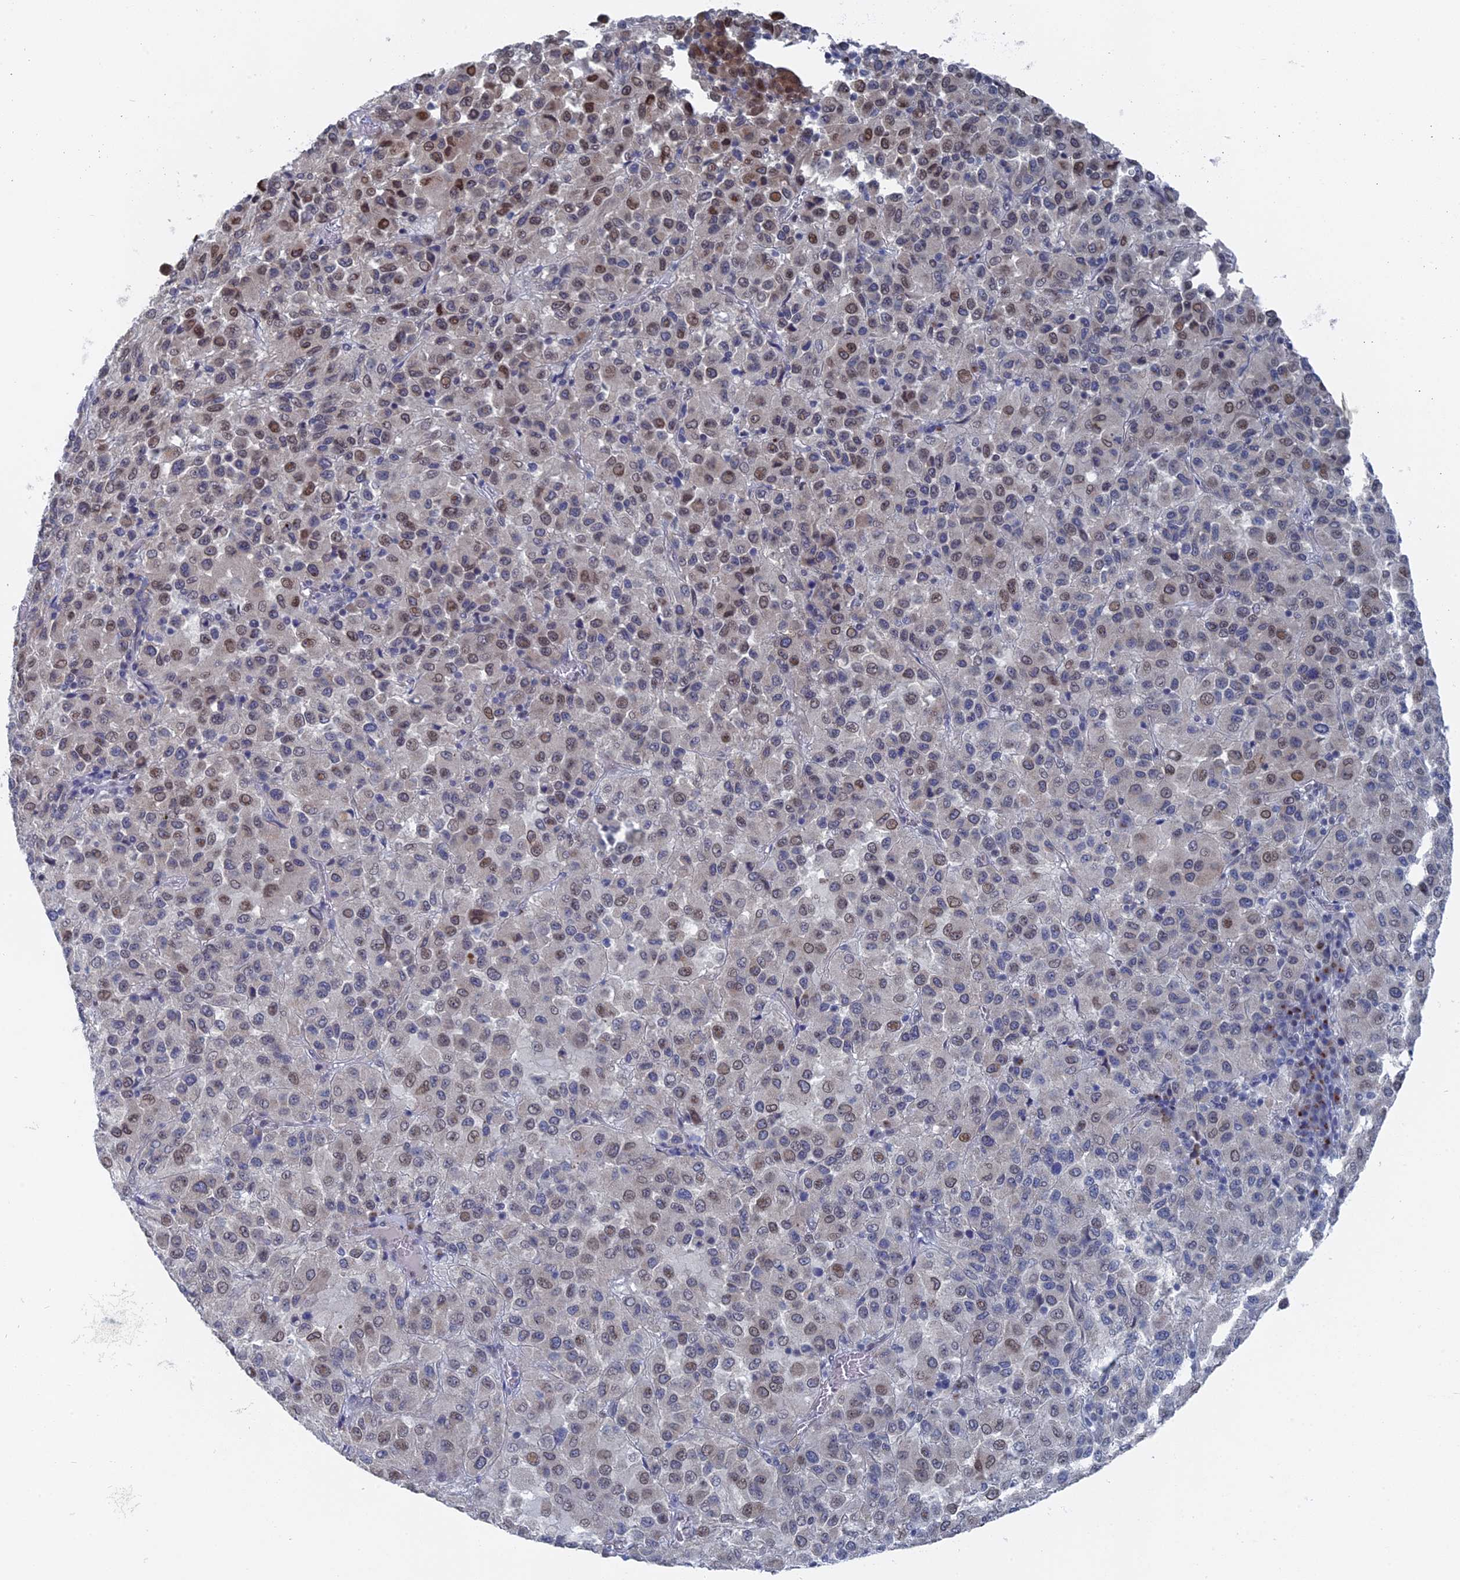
{"staining": {"intensity": "moderate", "quantity": "<25%", "location": "nuclear"}, "tissue": "melanoma", "cell_type": "Tumor cells", "image_type": "cancer", "snomed": [{"axis": "morphology", "description": "Malignant melanoma, Metastatic site"}, {"axis": "topography", "description": "Lung"}], "caption": "The micrograph shows a brown stain indicating the presence of a protein in the nuclear of tumor cells in malignant melanoma (metastatic site). The staining is performed using DAB brown chromogen to label protein expression. The nuclei are counter-stained blue using hematoxylin.", "gene": "MTRF1", "patient": {"sex": "male", "age": 64}}